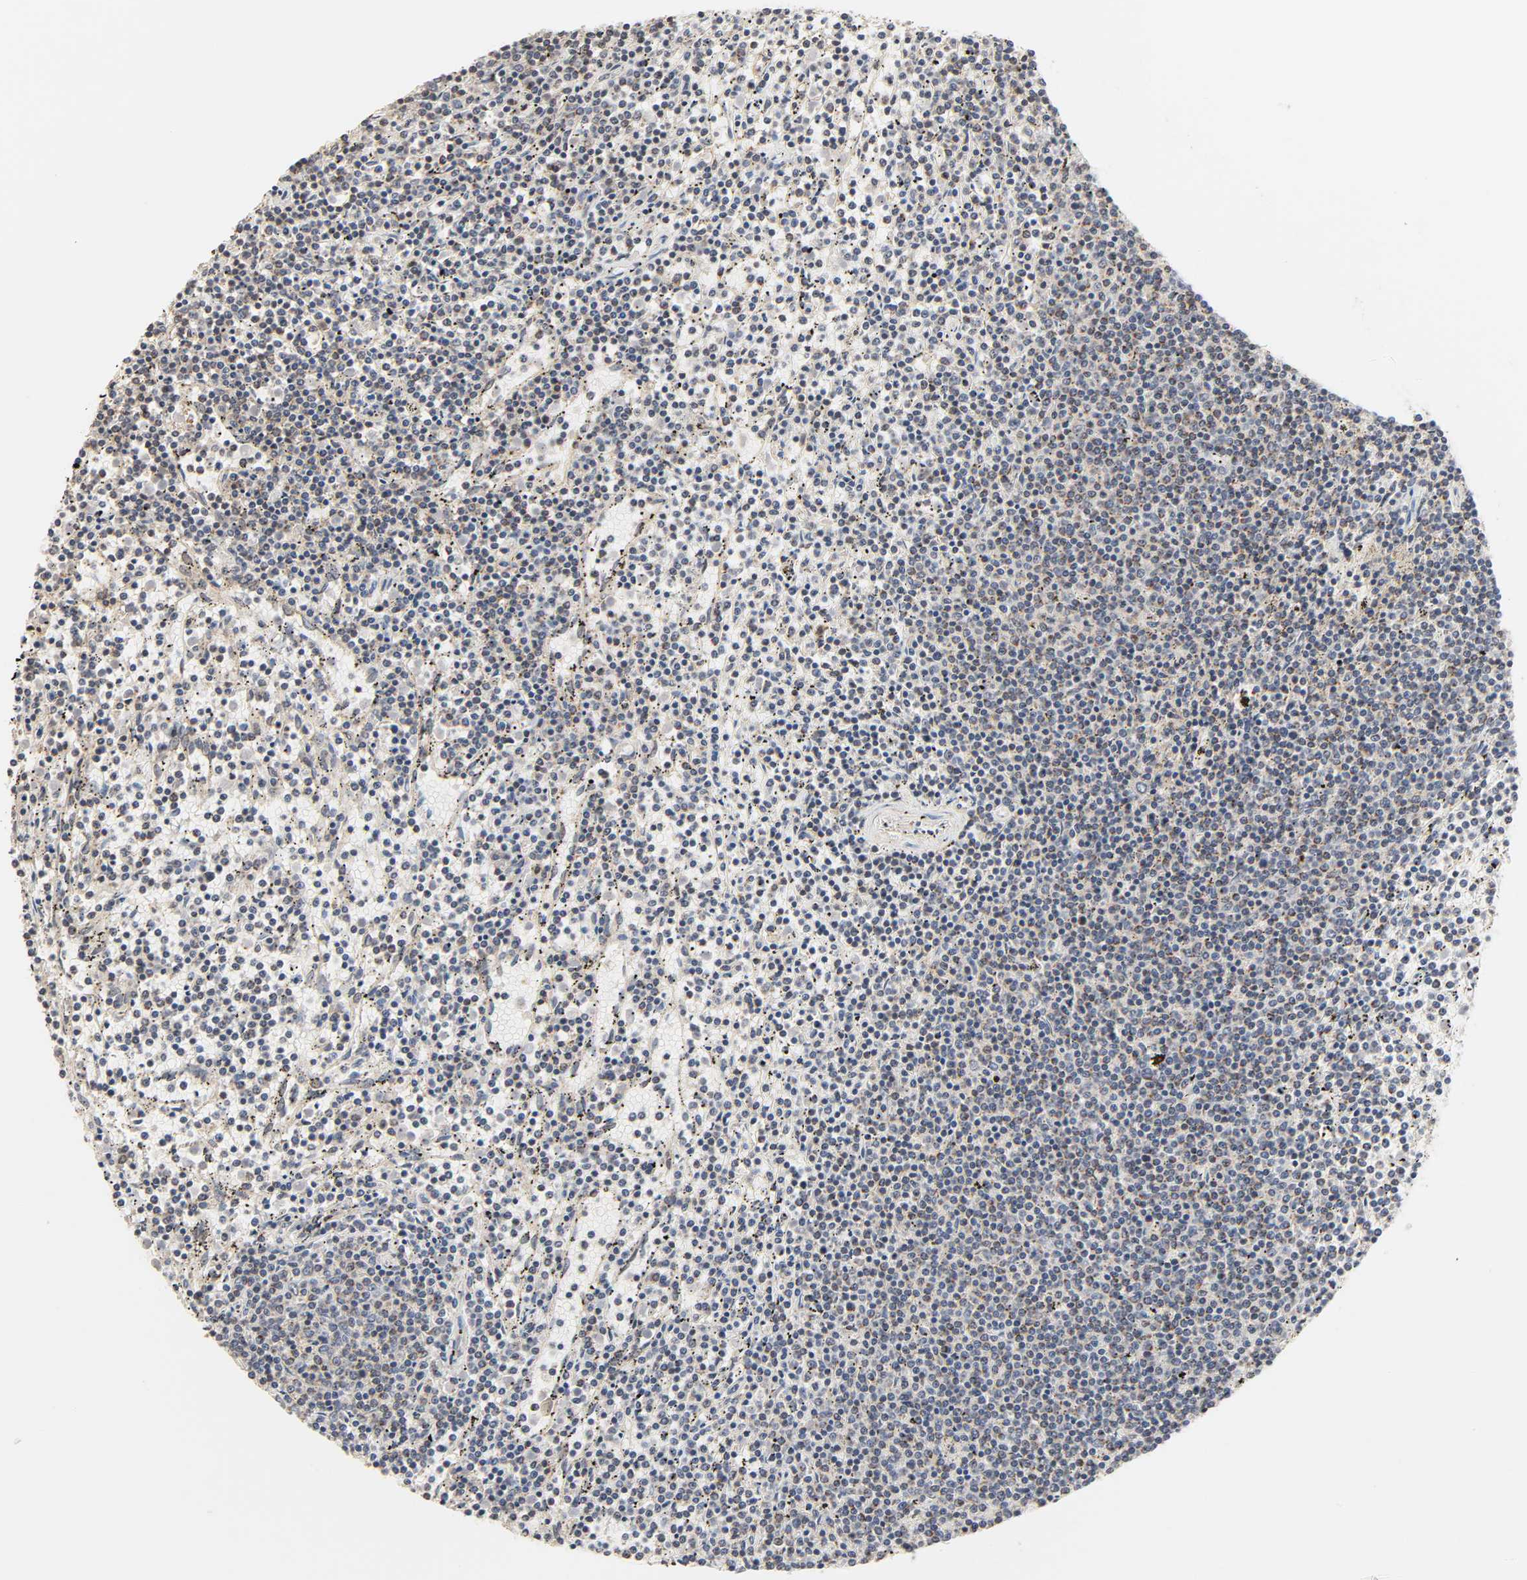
{"staining": {"intensity": "weak", "quantity": "25%-75%", "location": "cytoplasmic/membranous"}, "tissue": "lymphoma", "cell_type": "Tumor cells", "image_type": "cancer", "snomed": [{"axis": "morphology", "description": "Malignant lymphoma, non-Hodgkin's type, Low grade"}, {"axis": "topography", "description": "Spleen"}], "caption": "Lymphoma stained for a protein (brown) exhibits weak cytoplasmic/membranous positive staining in about 25%-75% of tumor cells.", "gene": "CLEC4E", "patient": {"sex": "female", "age": 50}}